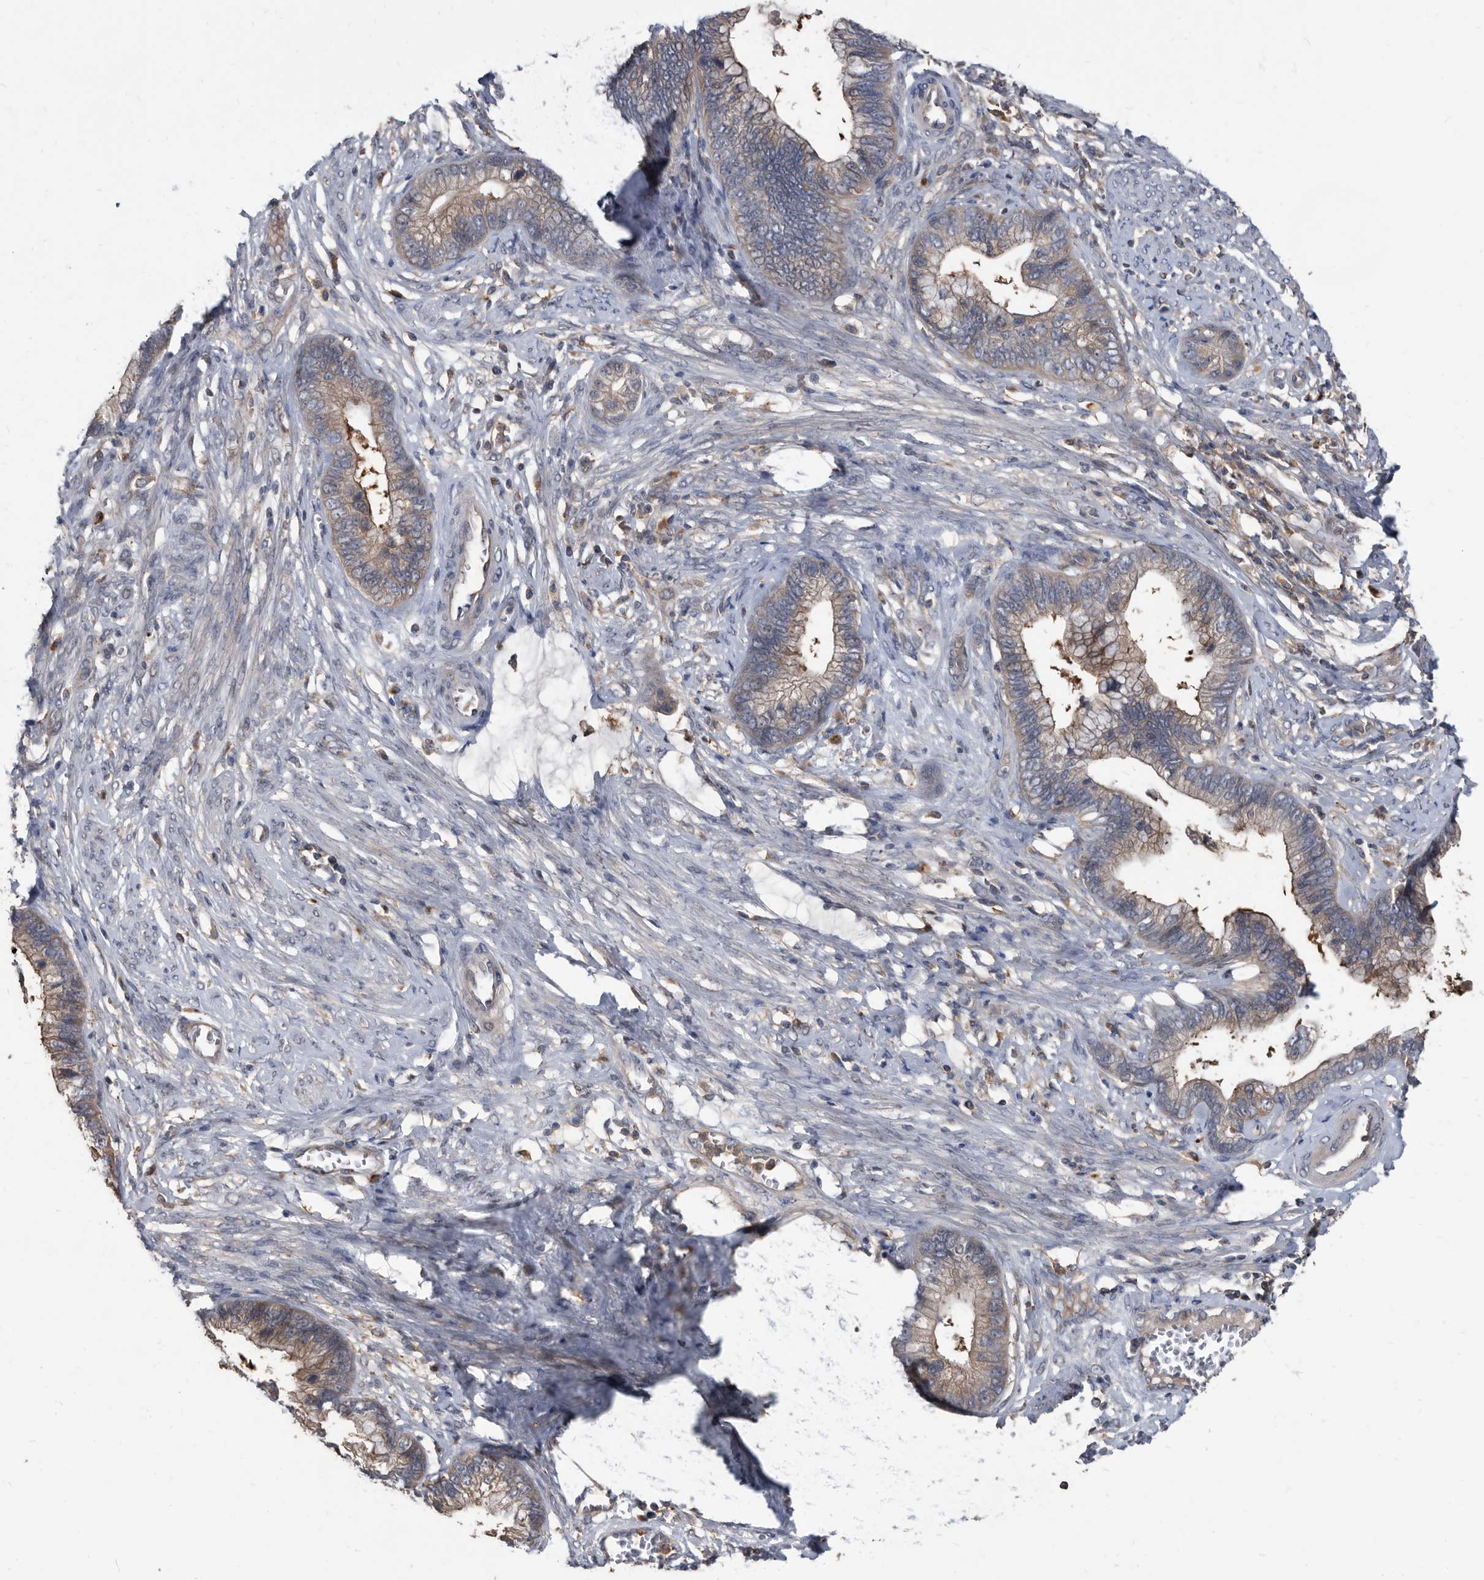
{"staining": {"intensity": "weak", "quantity": ">75%", "location": "cytoplasmic/membranous"}, "tissue": "cervical cancer", "cell_type": "Tumor cells", "image_type": "cancer", "snomed": [{"axis": "morphology", "description": "Adenocarcinoma, NOS"}, {"axis": "topography", "description": "Cervix"}], "caption": "A high-resolution histopathology image shows immunohistochemistry (IHC) staining of cervical cancer (adenocarcinoma), which demonstrates weak cytoplasmic/membranous expression in about >75% of tumor cells.", "gene": "APEH", "patient": {"sex": "female", "age": 44}}